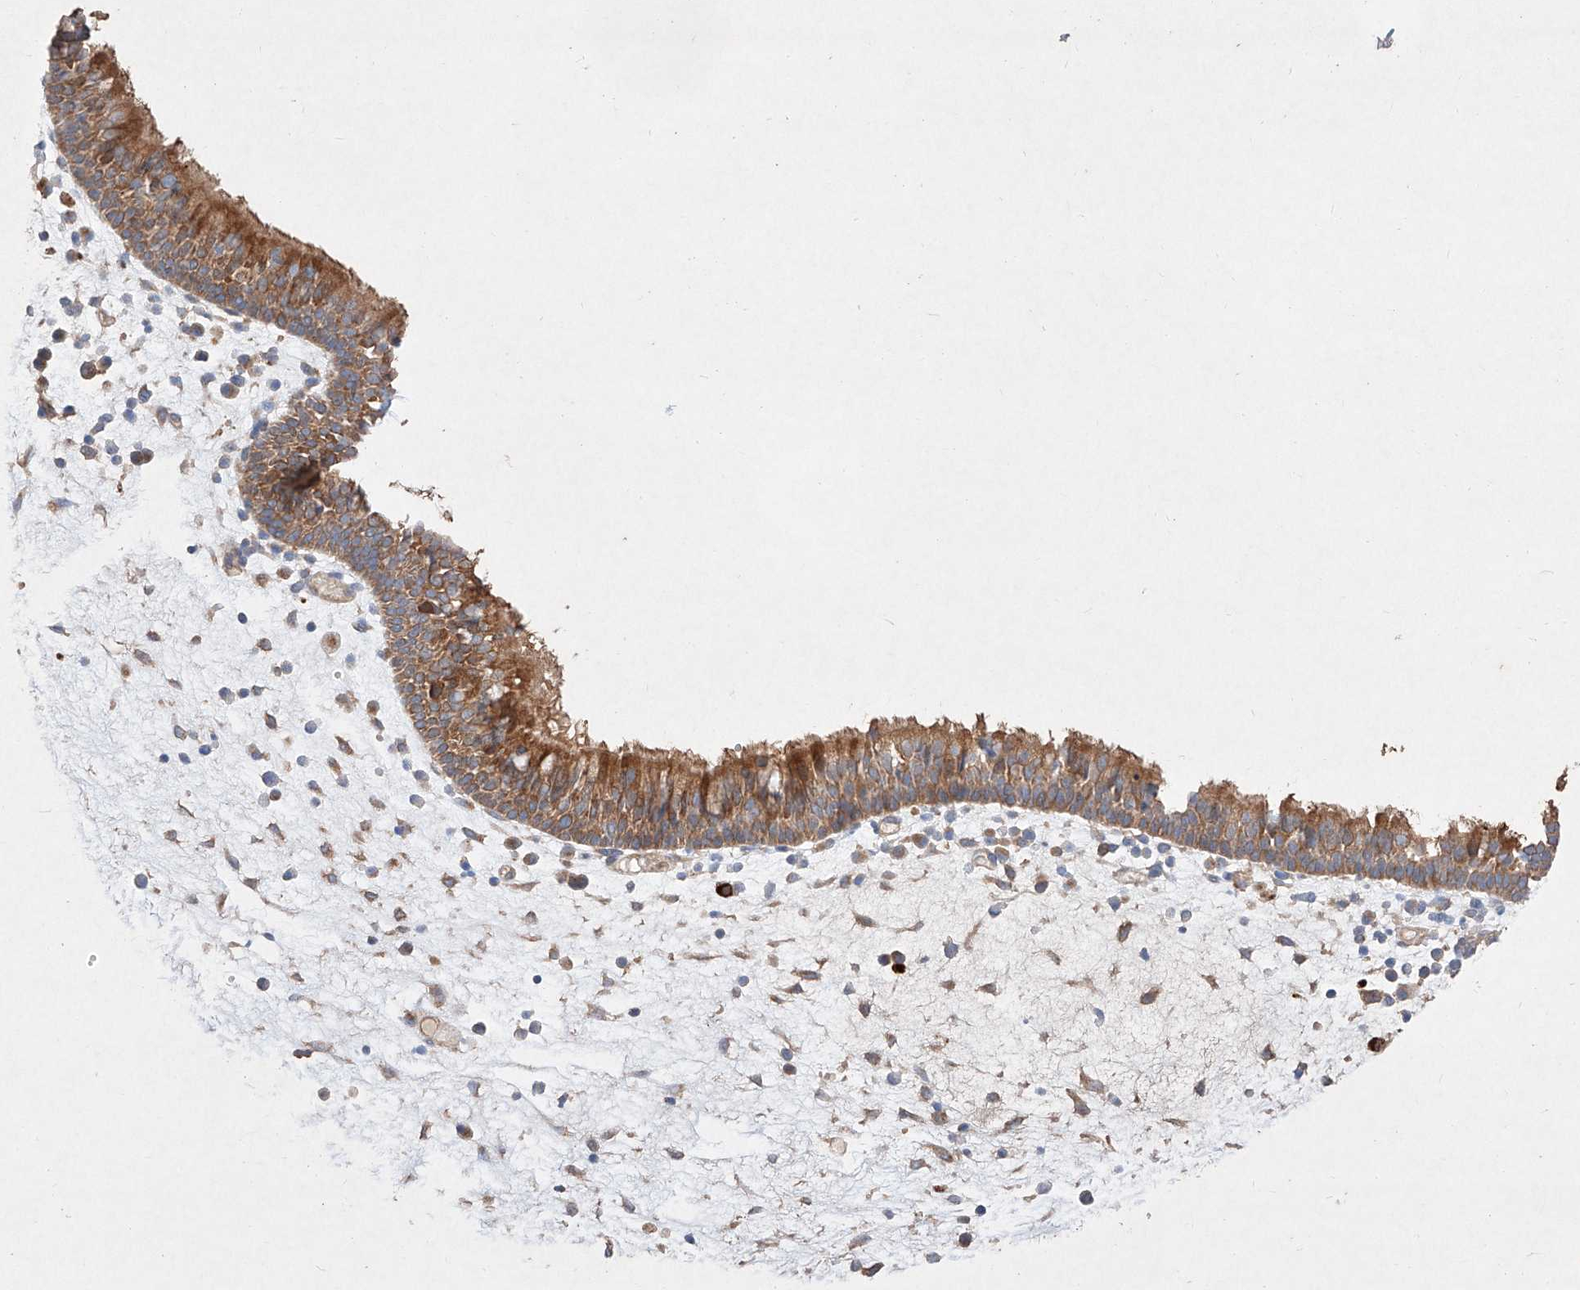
{"staining": {"intensity": "moderate", "quantity": ">75%", "location": "cytoplasmic/membranous"}, "tissue": "nasopharynx", "cell_type": "Respiratory epithelial cells", "image_type": "normal", "snomed": [{"axis": "morphology", "description": "Normal tissue, NOS"}, {"axis": "morphology", "description": "Inflammation, NOS"}, {"axis": "morphology", "description": "Malignant melanoma, Metastatic site"}, {"axis": "topography", "description": "Nasopharynx"}], "caption": "Benign nasopharynx shows moderate cytoplasmic/membranous positivity in approximately >75% of respiratory epithelial cells.", "gene": "C6orf62", "patient": {"sex": "male", "age": 70}}